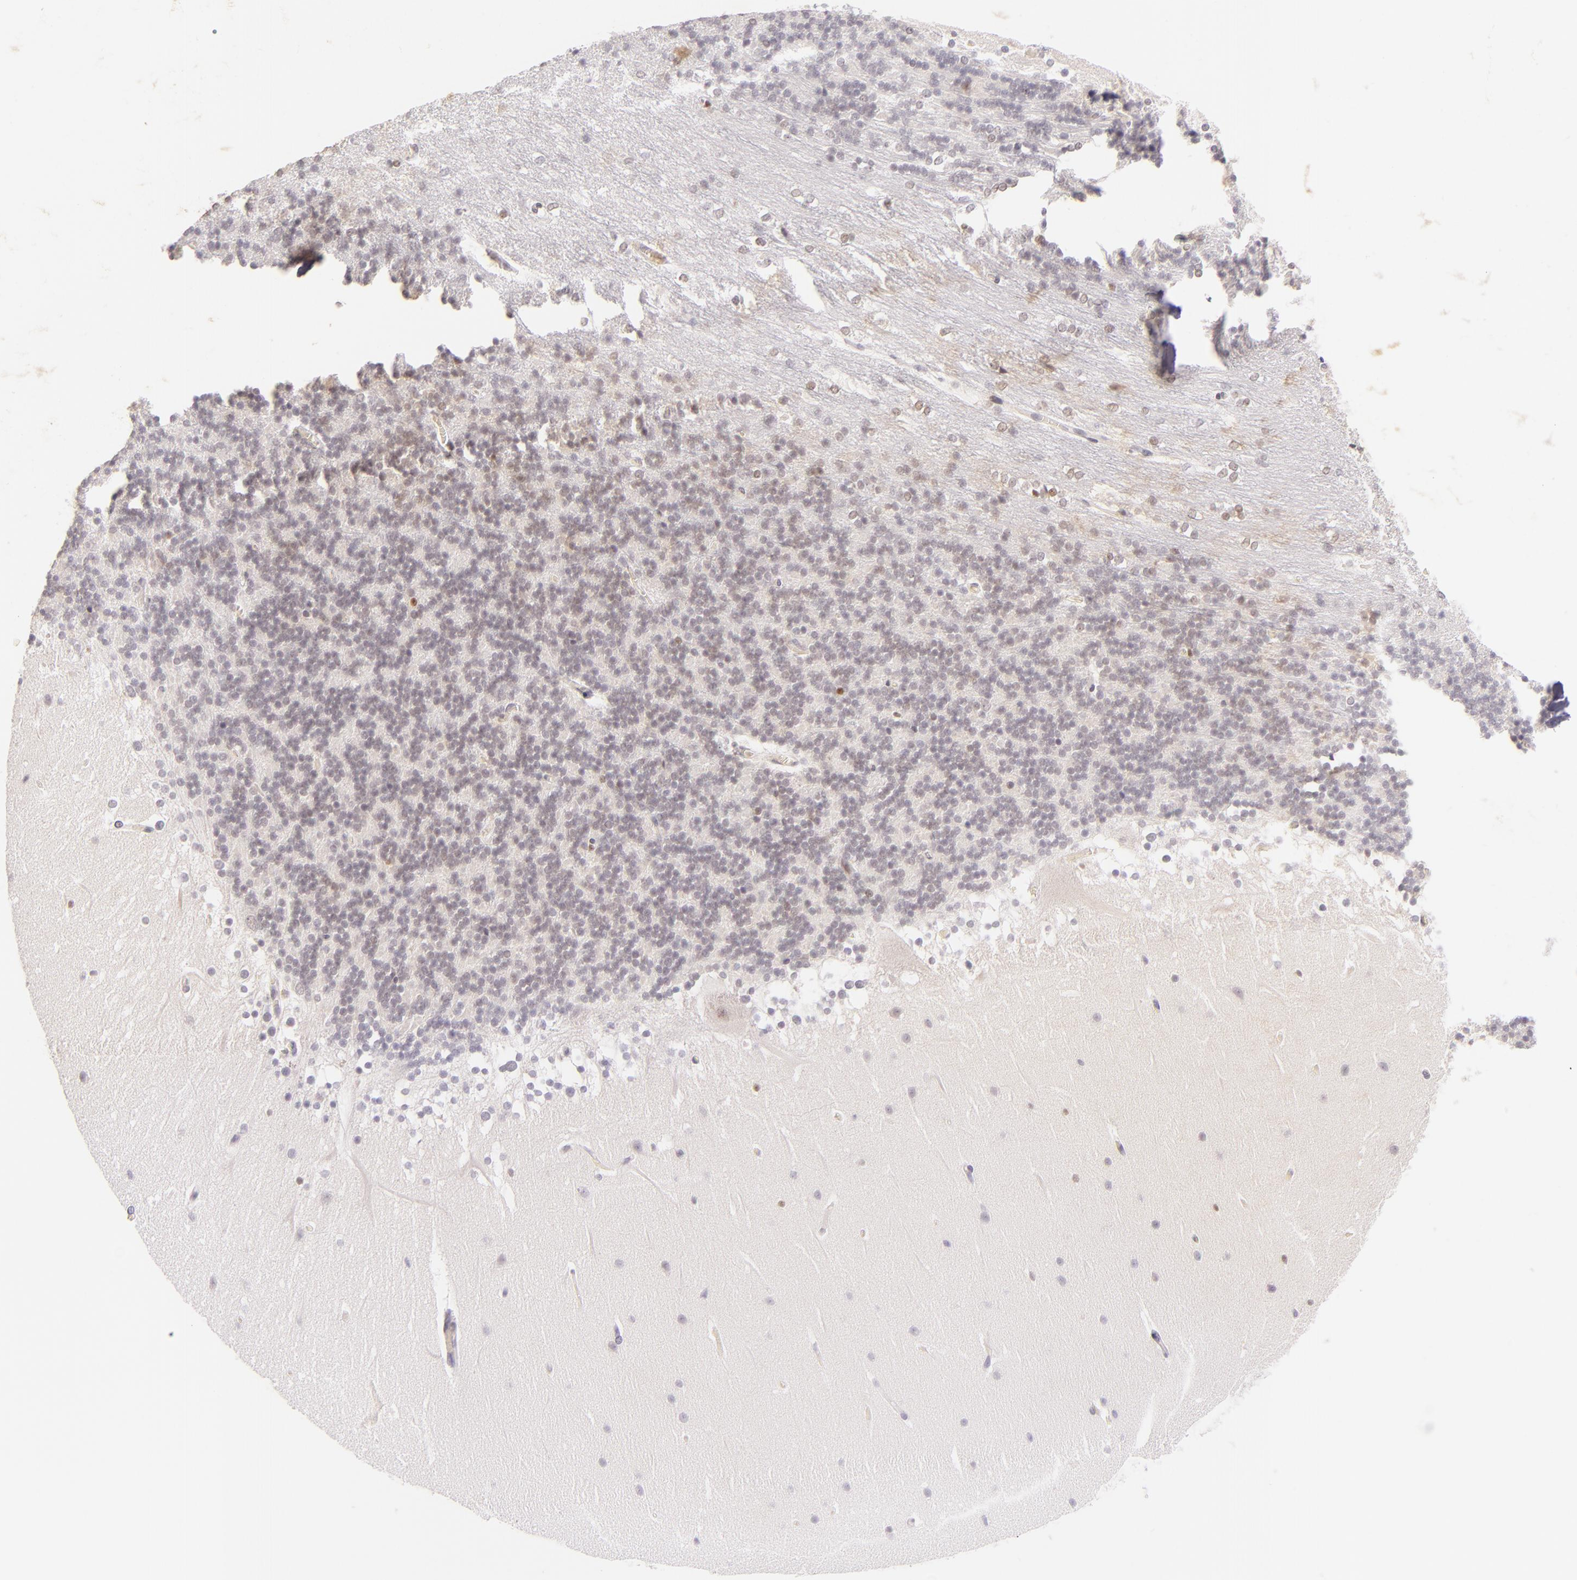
{"staining": {"intensity": "negative", "quantity": "none", "location": "none"}, "tissue": "cerebellum", "cell_type": "Cells in granular layer", "image_type": "normal", "snomed": [{"axis": "morphology", "description": "Normal tissue, NOS"}, {"axis": "topography", "description": "Cerebellum"}], "caption": "Image shows no protein positivity in cells in granular layer of unremarkable cerebellum.", "gene": "BCL3", "patient": {"sex": "female", "age": 19}}